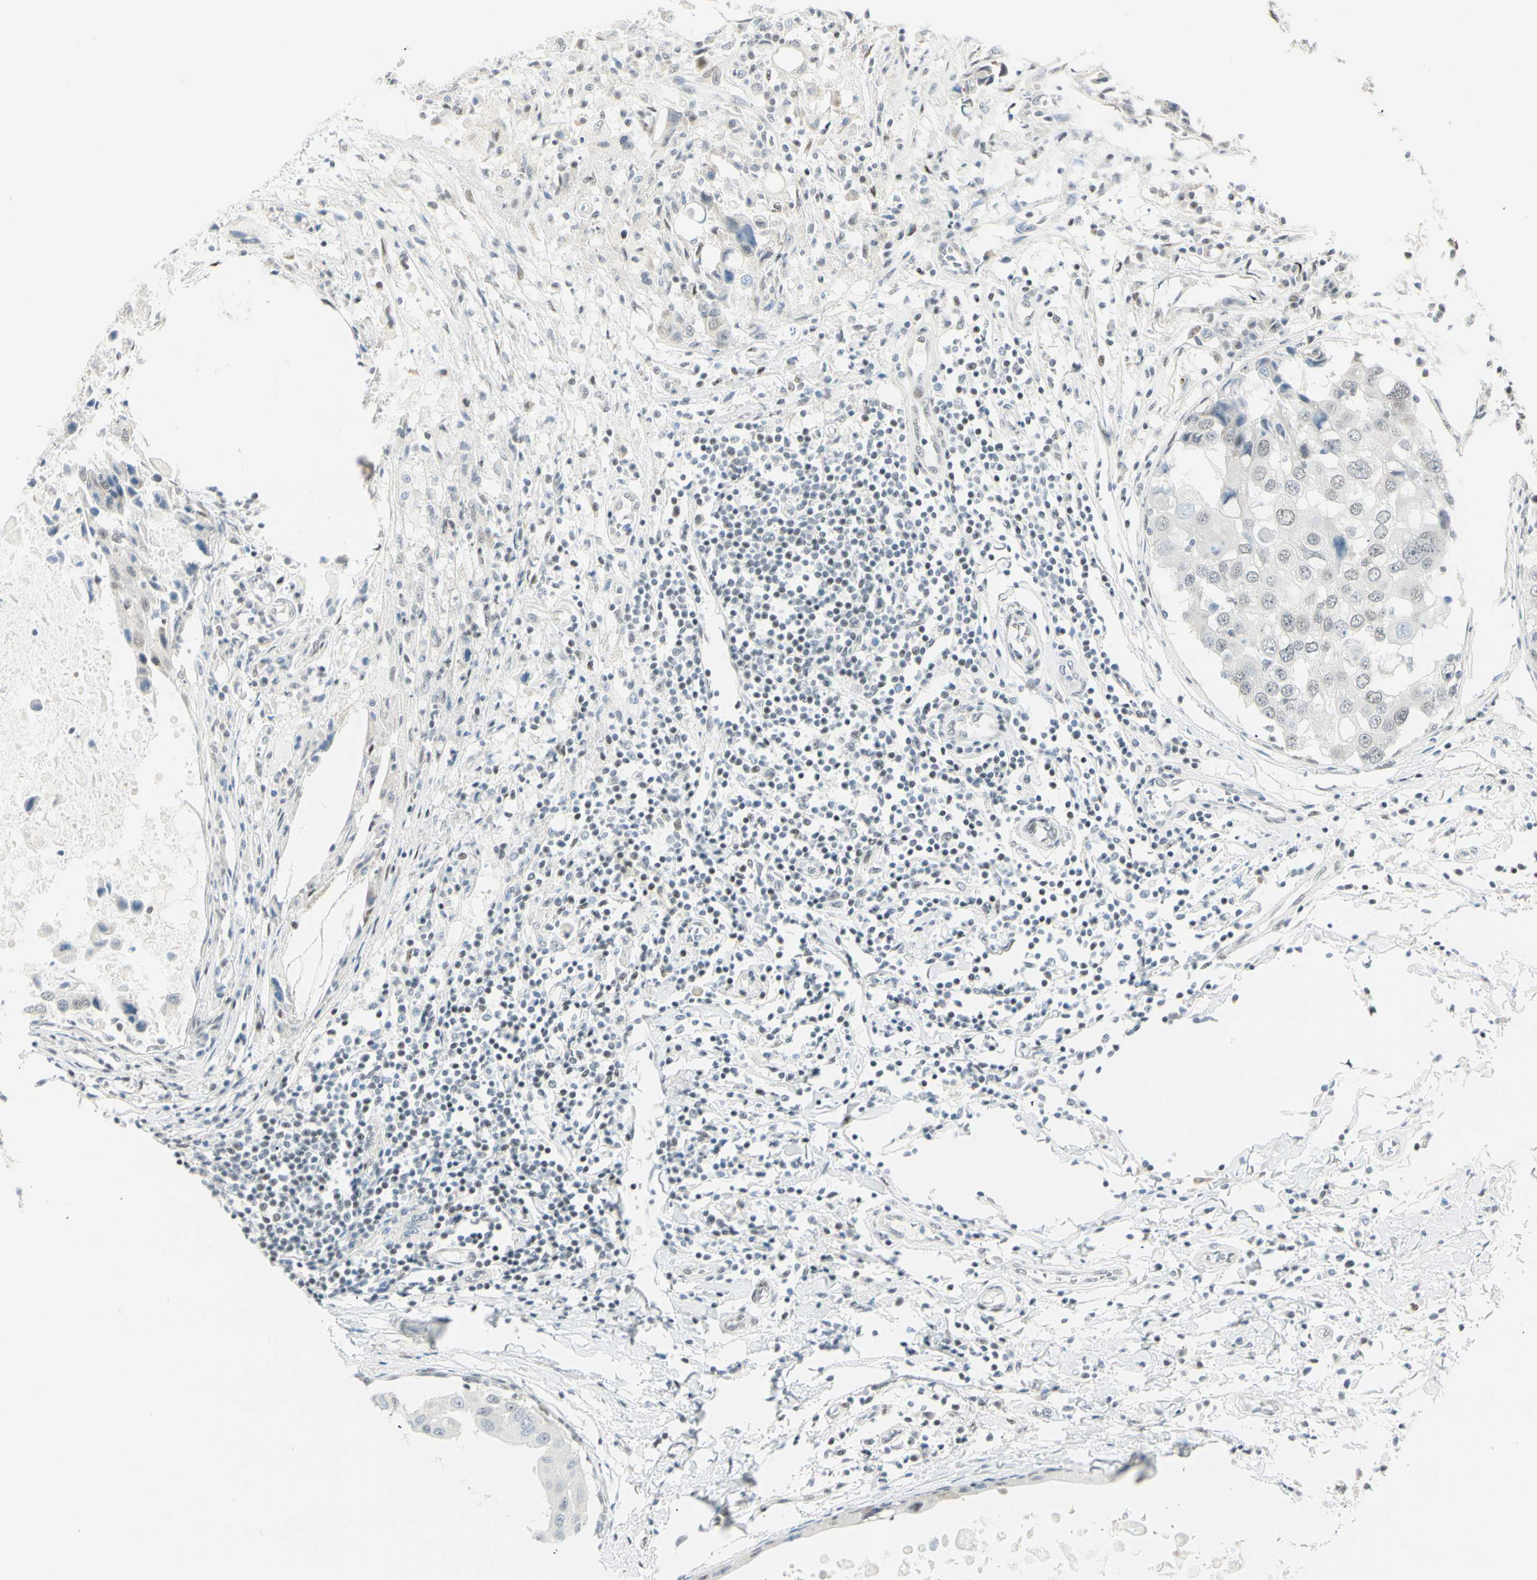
{"staining": {"intensity": "negative", "quantity": "none", "location": "none"}, "tissue": "breast cancer", "cell_type": "Tumor cells", "image_type": "cancer", "snomed": [{"axis": "morphology", "description": "Duct carcinoma"}, {"axis": "topography", "description": "Breast"}], "caption": "An immunohistochemistry micrograph of breast cancer (invasive ductal carcinoma) is shown. There is no staining in tumor cells of breast cancer (invasive ductal carcinoma).", "gene": "PKNOX1", "patient": {"sex": "female", "age": 27}}